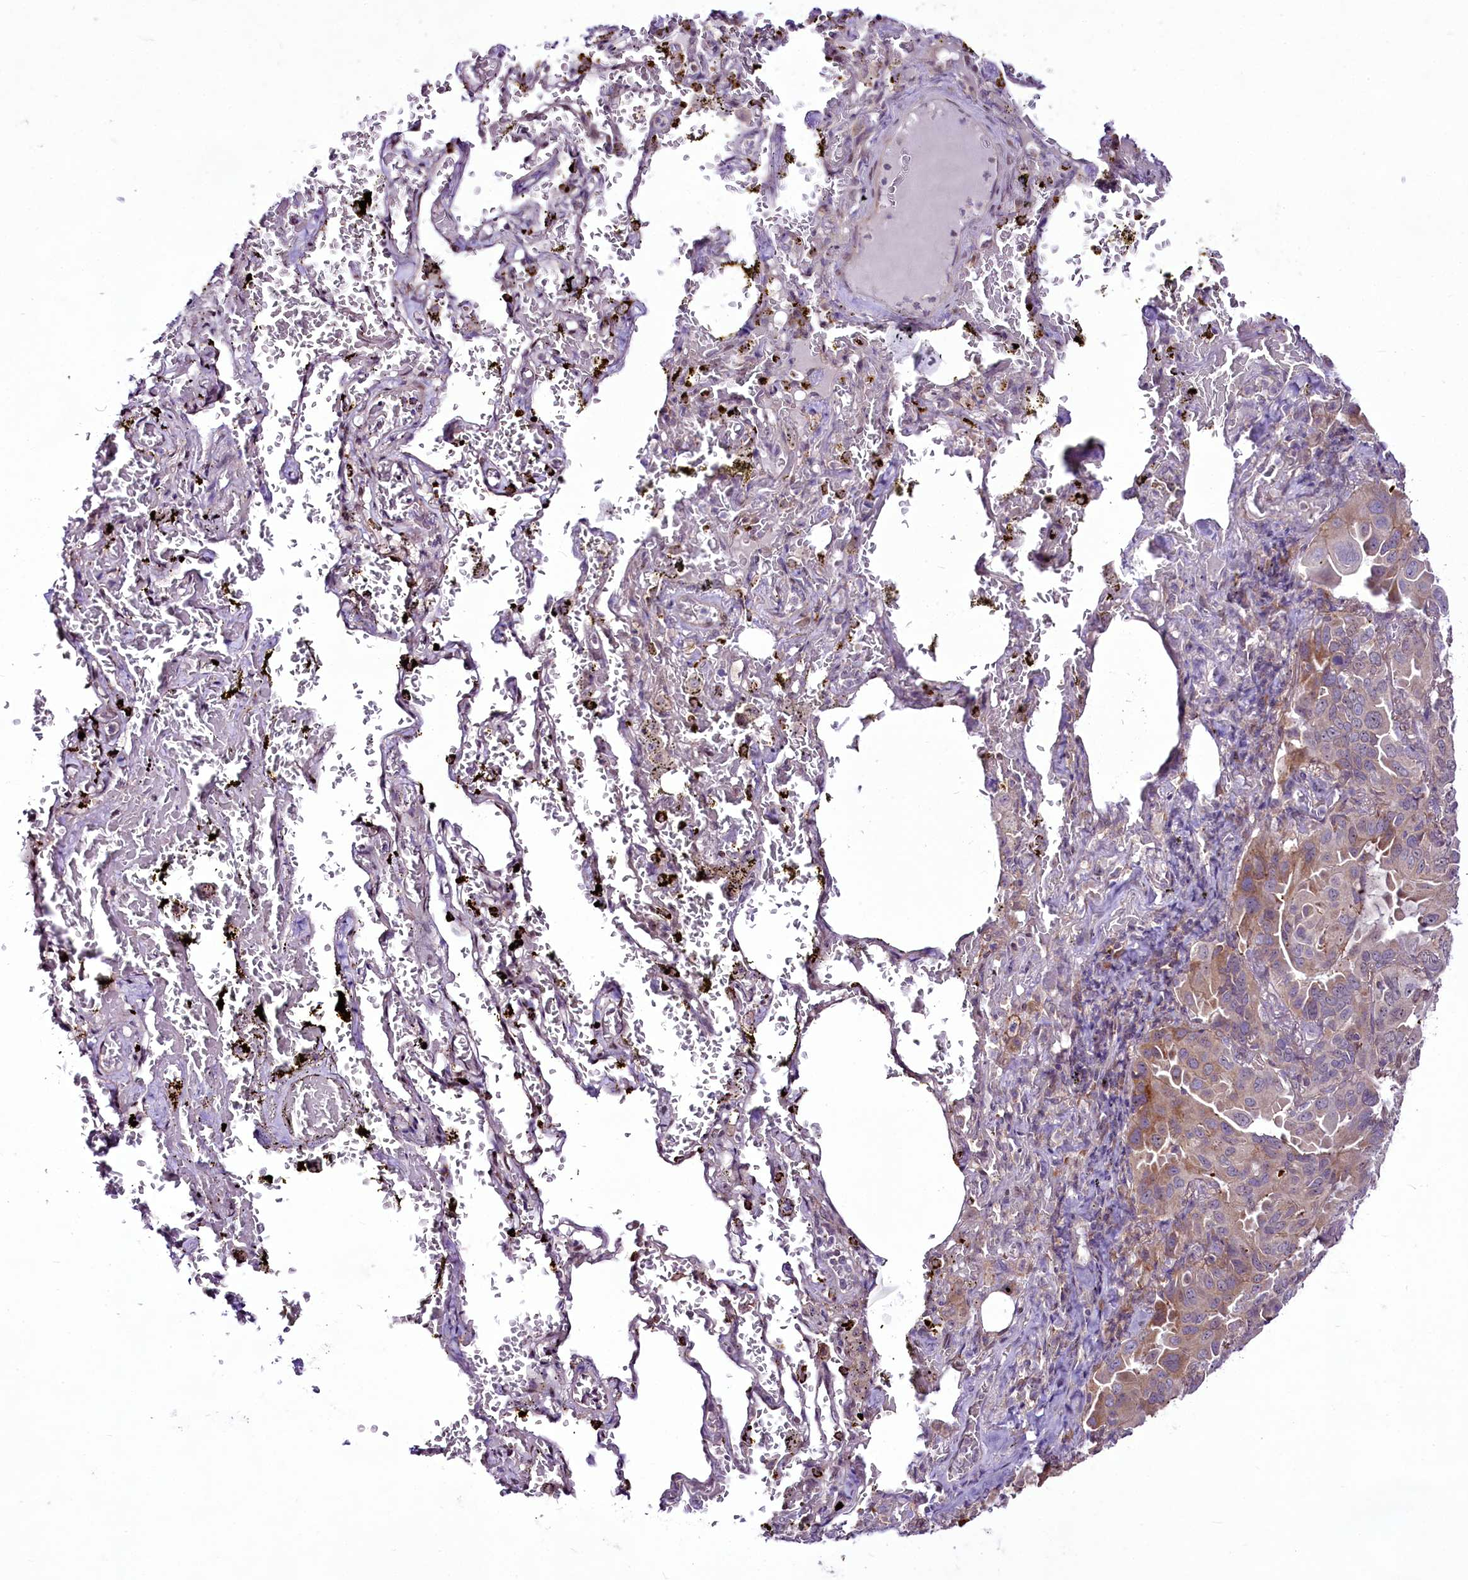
{"staining": {"intensity": "weak", "quantity": "<25%", "location": "cytoplasmic/membranous"}, "tissue": "lung cancer", "cell_type": "Tumor cells", "image_type": "cancer", "snomed": [{"axis": "morphology", "description": "Adenocarcinoma, NOS"}, {"axis": "topography", "description": "Lung"}], "caption": "Immunohistochemical staining of human lung adenocarcinoma demonstrates no significant staining in tumor cells.", "gene": "RSBN1", "patient": {"sex": "male", "age": 64}}